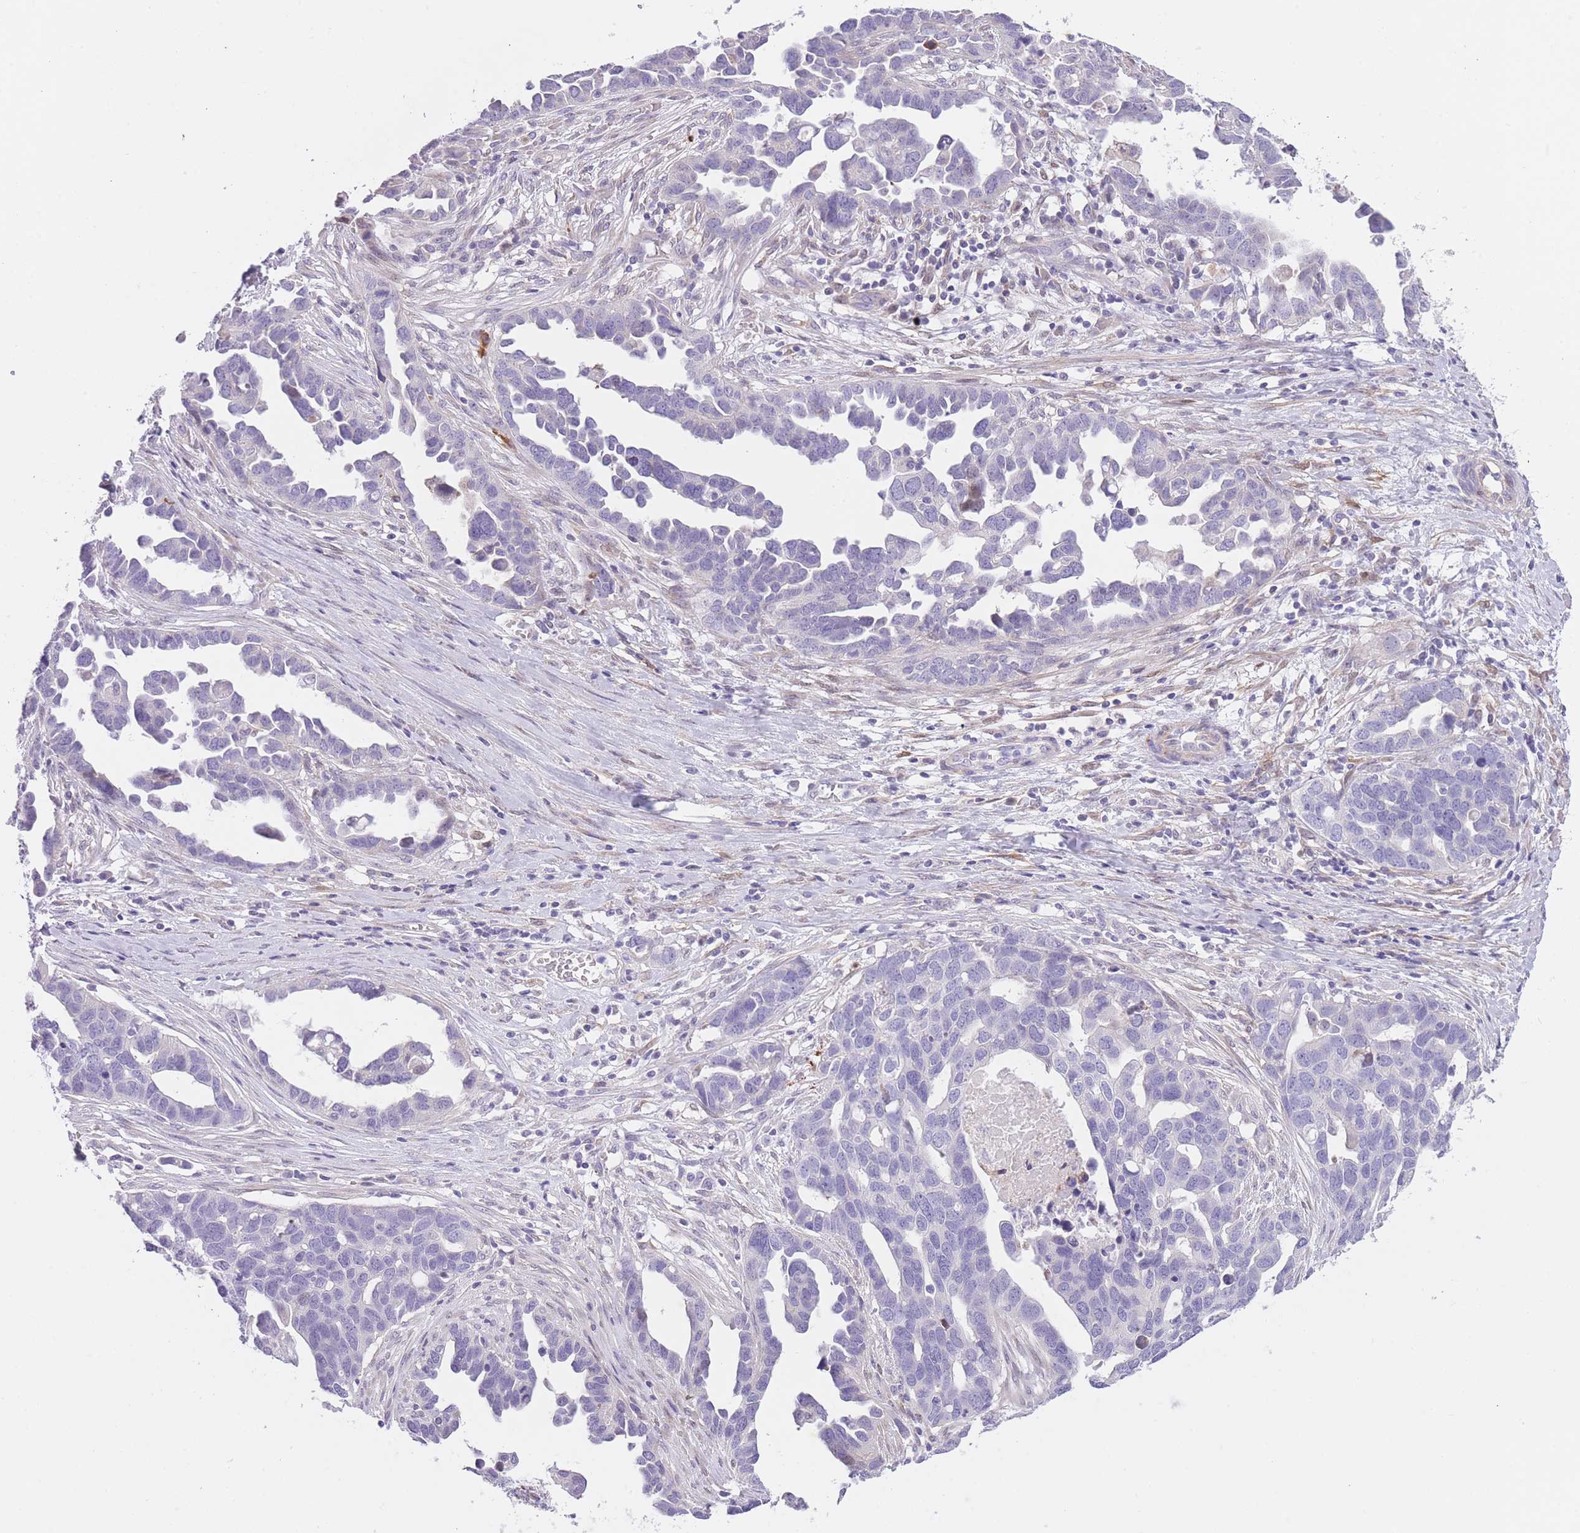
{"staining": {"intensity": "negative", "quantity": "none", "location": "none"}, "tissue": "ovarian cancer", "cell_type": "Tumor cells", "image_type": "cancer", "snomed": [{"axis": "morphology", "description": "Cystadenocarcinoma, serous, NOS"}, {"axis": "topography", "description": "Ovary"}], "caption": "Serous cystadenocarcinoma (ovarian) was stained to show a protein in brown. There is no significant expression in tumor cells.", "gene": "IMPG1", "patient": {"sex": "female", "age": 54}}